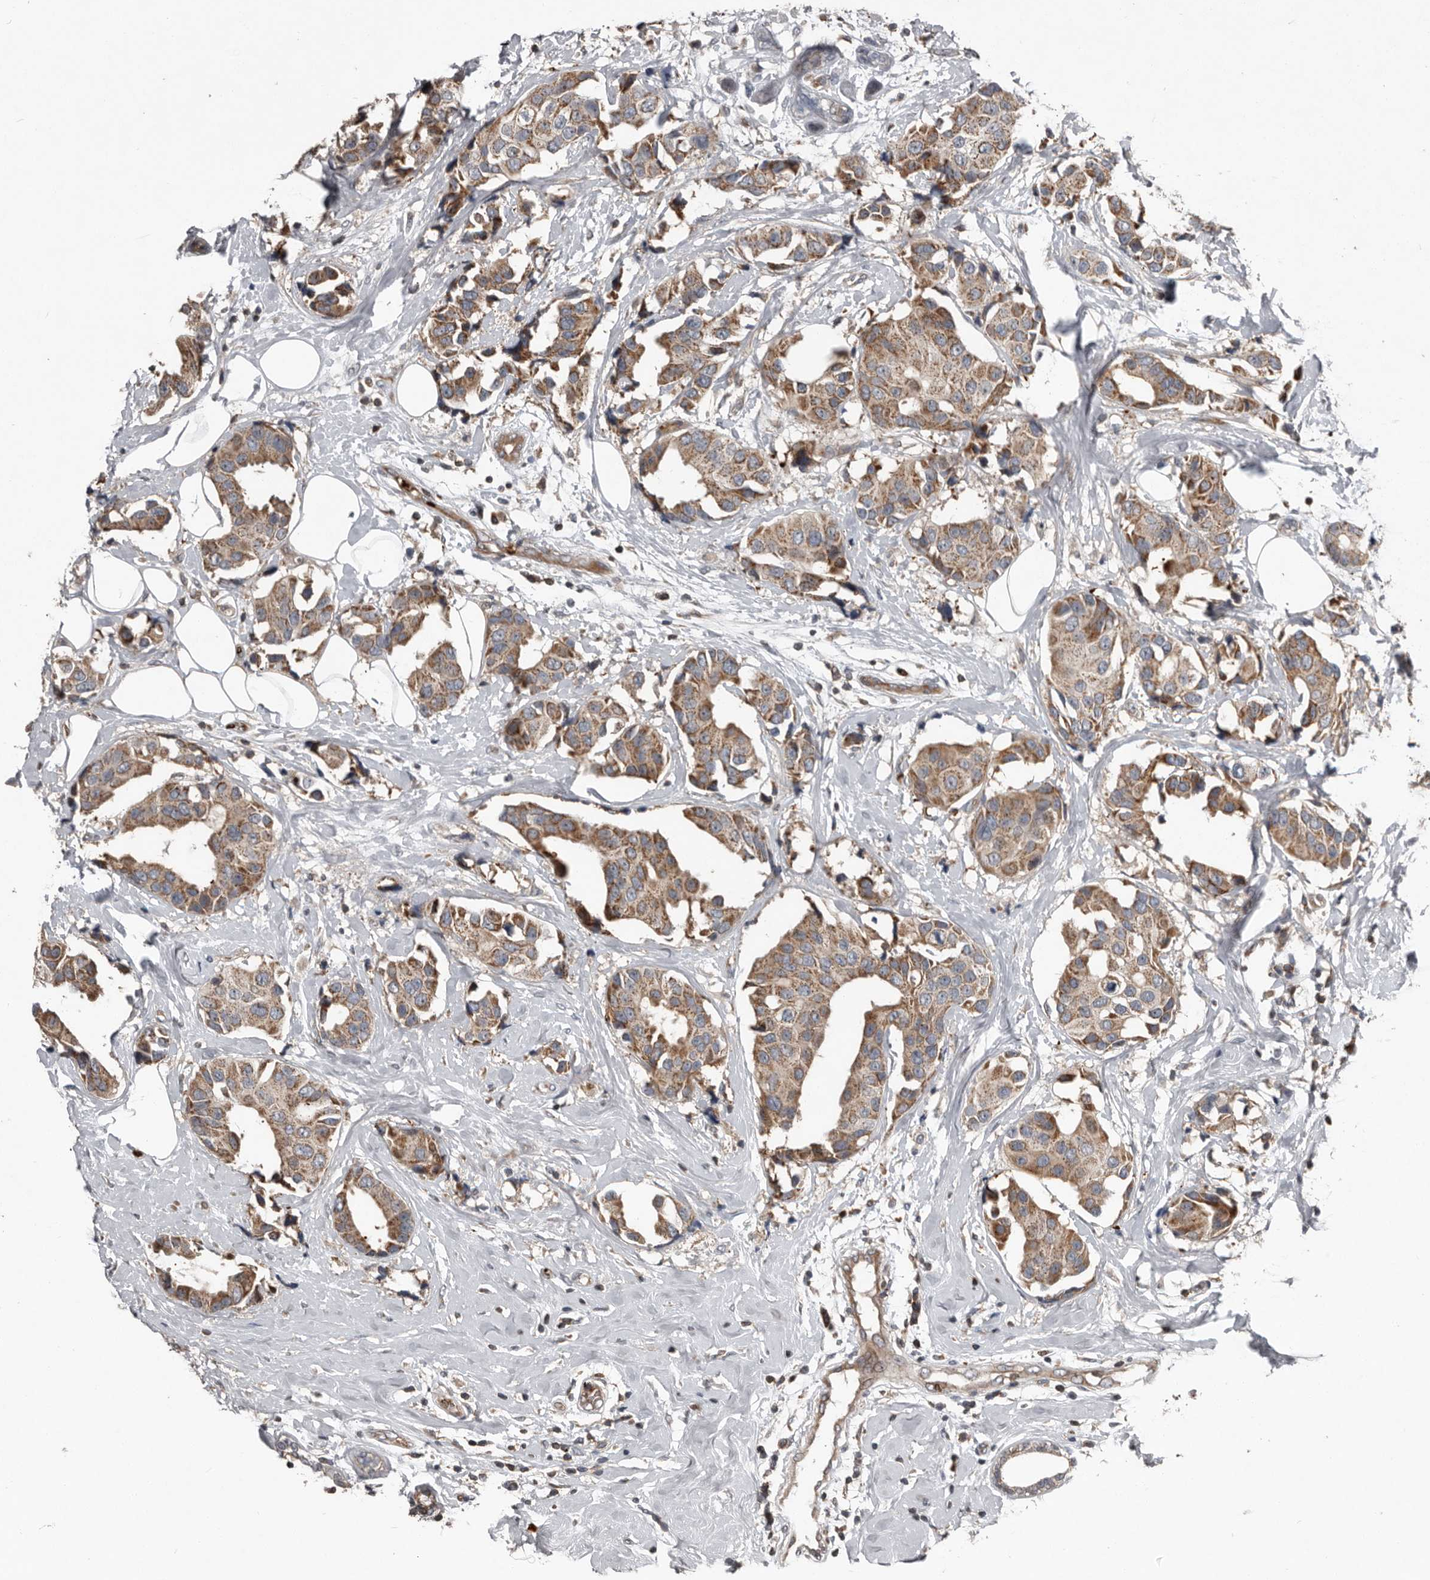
{"staining": {"intensity": "moderate", "quantity": ">75%", "location": "cytoplasmic/membranous"}, "tissue": "breast cancer", "cell_type": "Tumor cells", "image_type": "cancer", "snomed": [{"axis": "morphology", "description": "Normal tissue, NOS"}, {"axis": "morphology", "description": "Duct carcinoma"}, {"axis": "topography", "description": "Breast"}], "caption": "Breast cancer (infiltrating ductal carcinoma) stained with immunohistochemistry exhibits moderate cytoplasmic/membranous positivity in approximately >75% of tumor cells.", "gene": "FBXO31", "patient": {"sex": "female", "age": 39}}